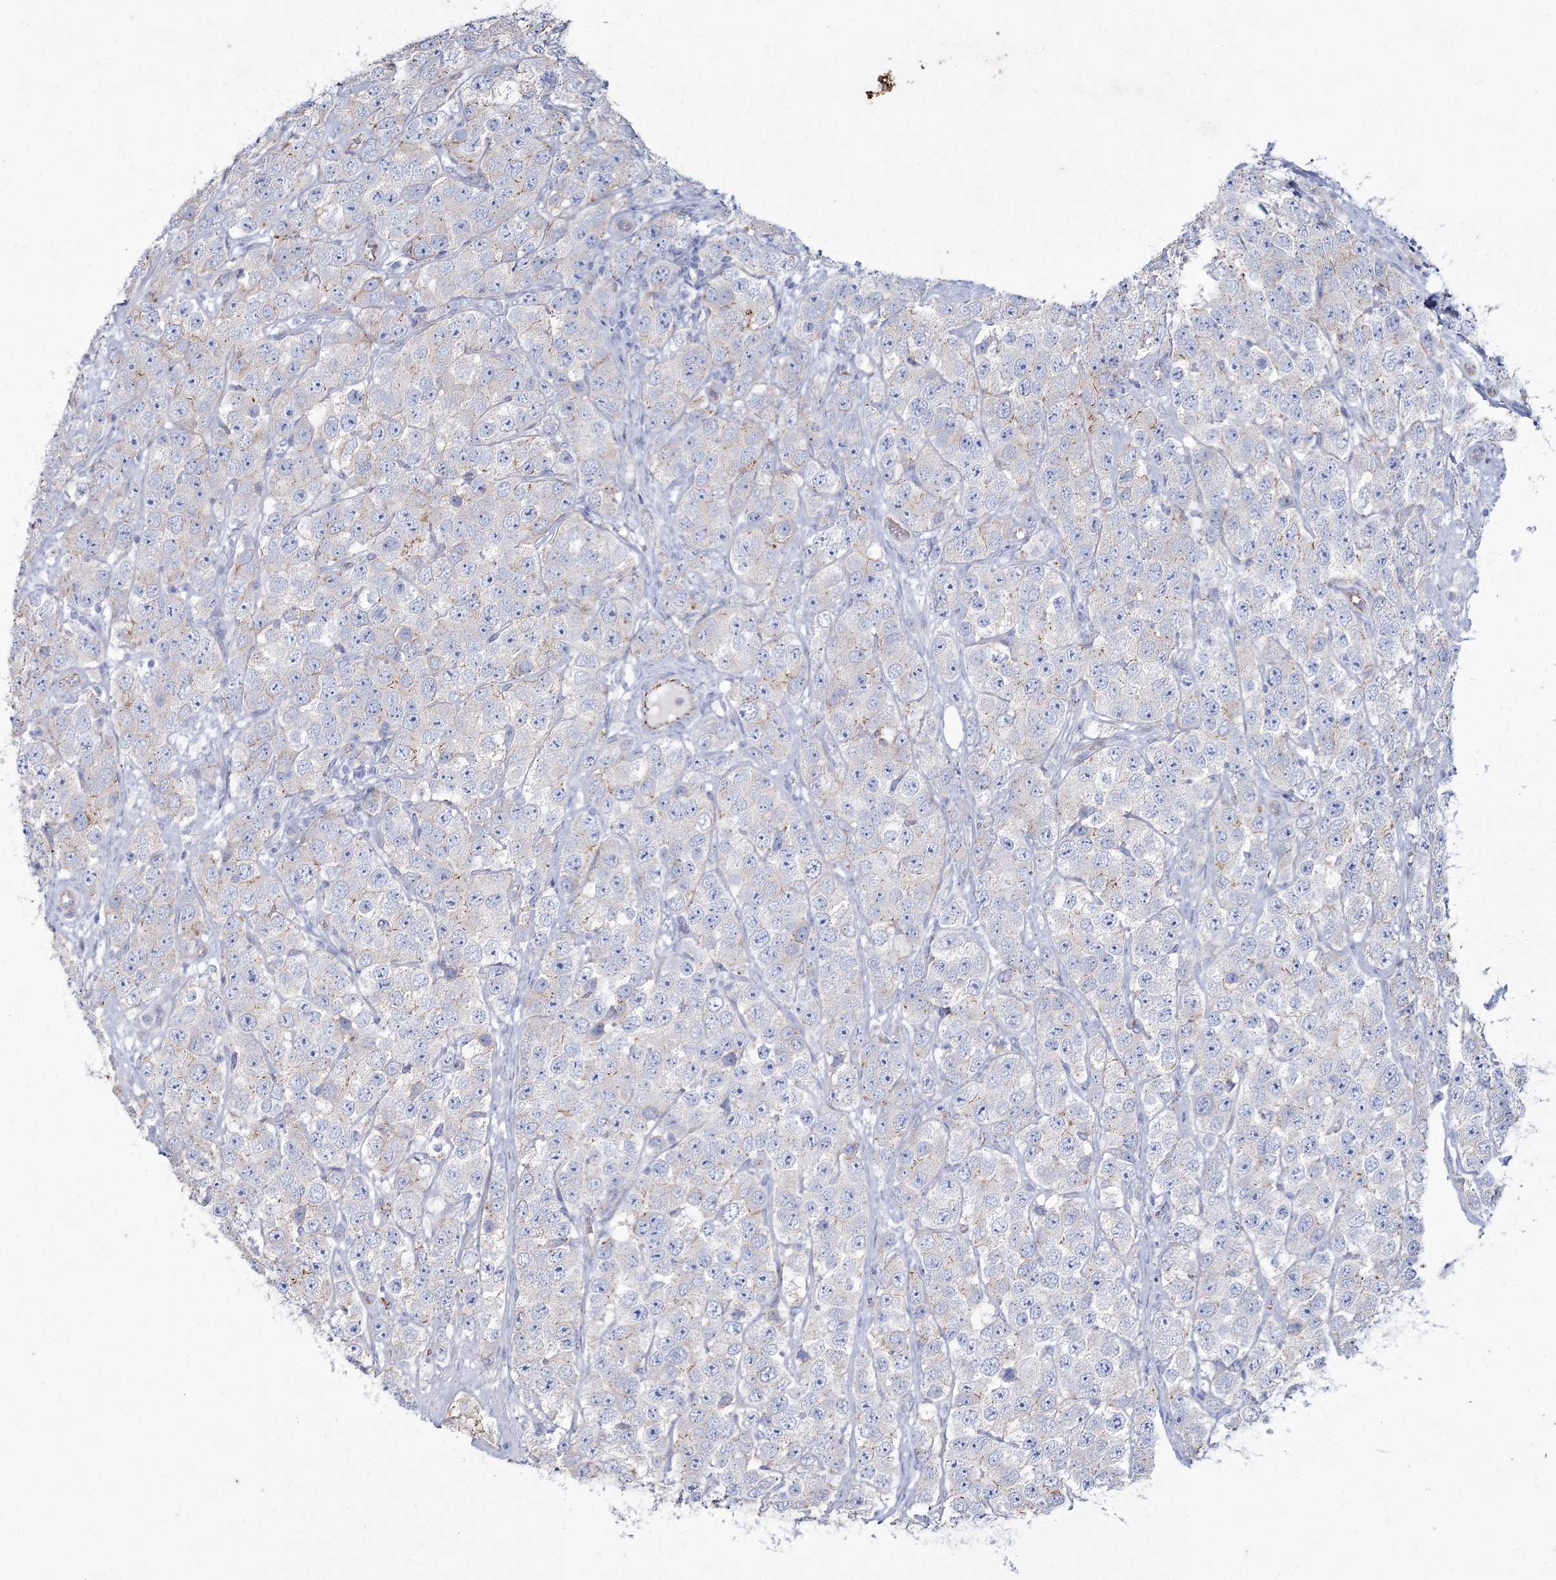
{"staining": {"intensity": "negative", "quantity": "none", "location": "none"}, "tissue": "testis cancer", "cell_type": "Tumor cells", "image_type": "cancer", "snomed": [{"axis": "morphology", "description": "Seminoma, NOS"}, {"axis": "topography", "description": "Testis"}], "caption": "This image is of seminoma (testis) stained with immunohistochemistry (IHC) to label a protein in brown with the nuclei are counter-stained blue. There is no expression in tumor cells.", "gene": "LDLRAD3", "patient": {"sex": "male", "age": 28}}